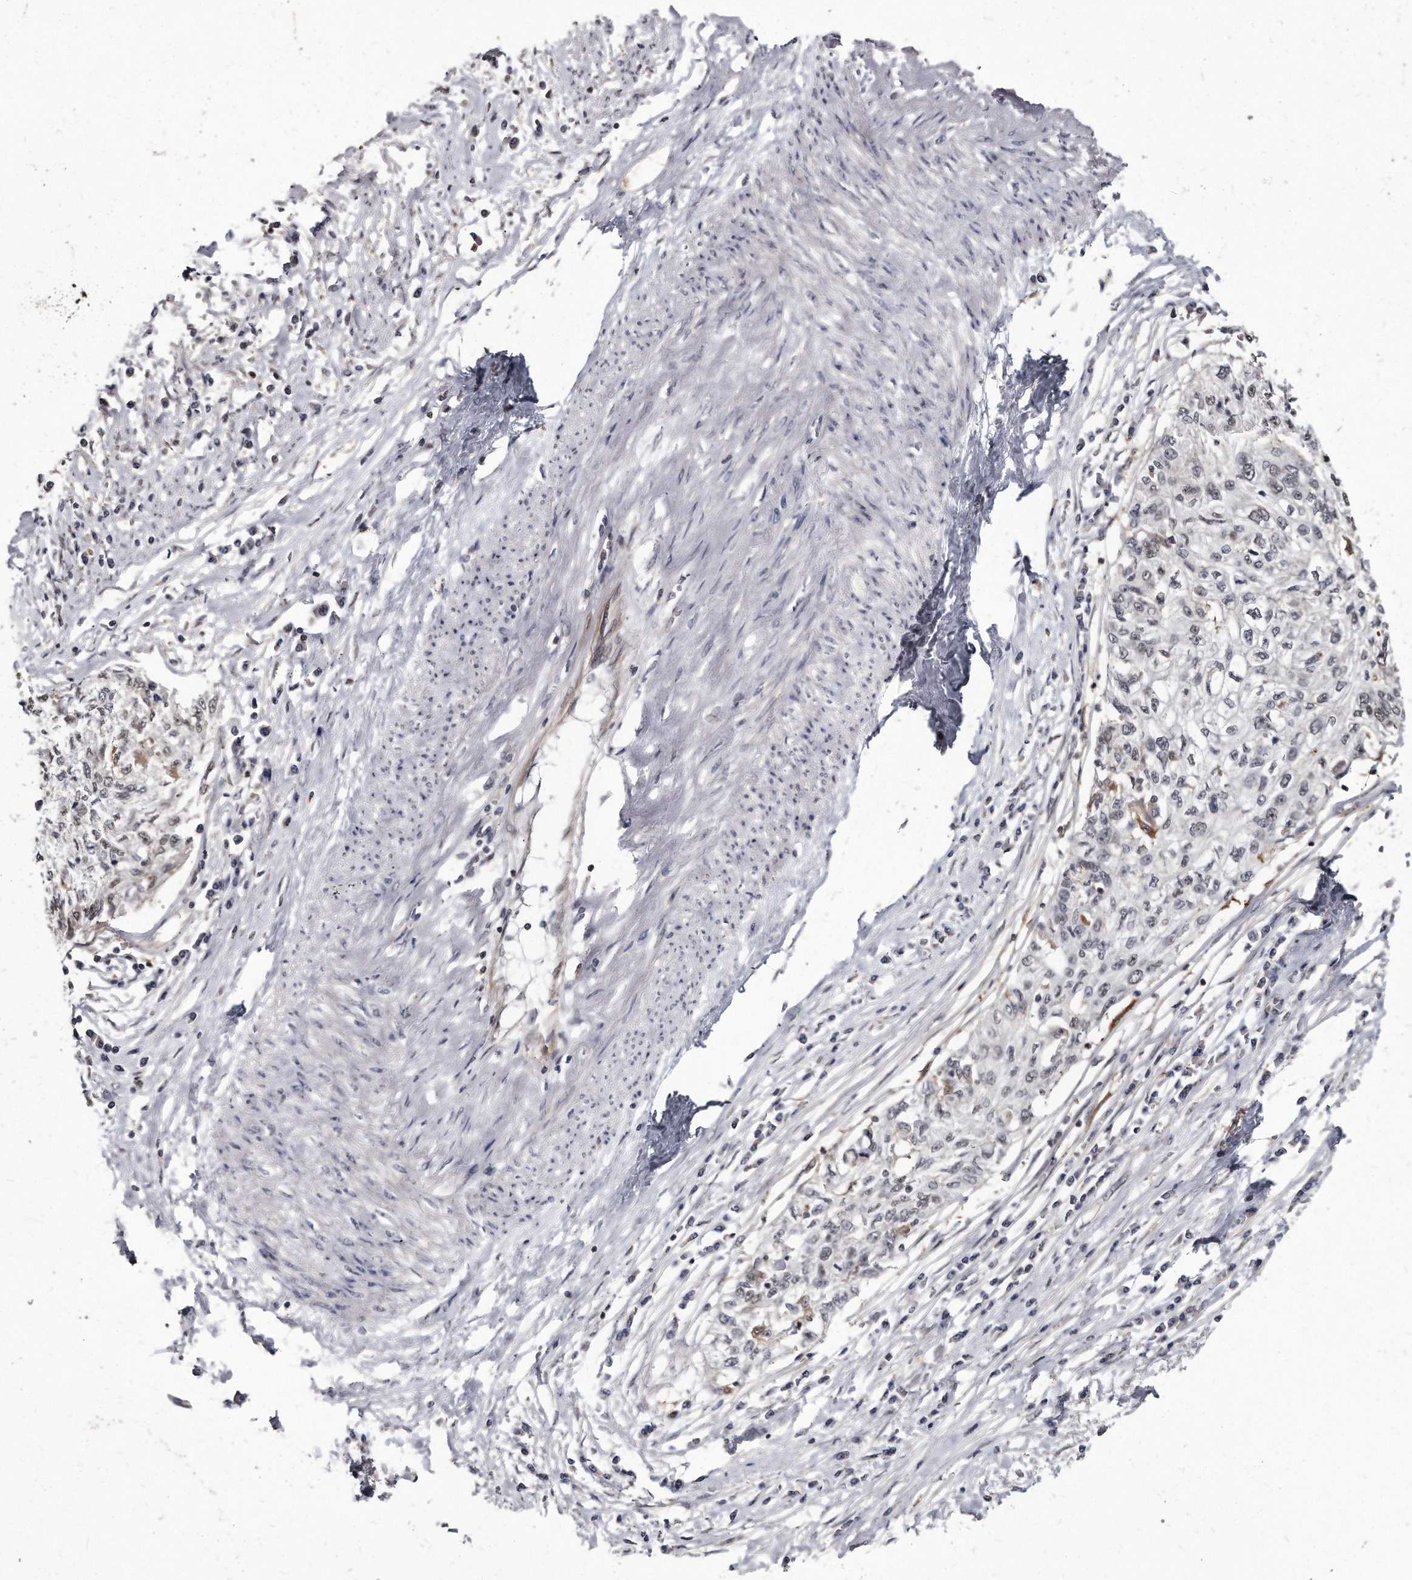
{"staining": {"intensity": "negative", "quantity": "none", "location": "none"}, "tissue": "cervical cancer", "cell_type": "Tumor cells", "image_type": "cancer", "snomed": [{"axis": "morphology", "description": "Squamous cell carcinoma, NOS"}, {"axis": "topography", "description": "Cervix"}], "caption": "Protein analysis of squamous cell carcinoma (cervical) demonstrates no significant expression in tumor cells. The staining was performed using DAB (3,3'-diaminobenzidine) to visualize the protein expression in brown, while the nuclei were stained in blue with hematoxylin (Magnification: 20x).", "gene": "KLHDC3", "patient": {"sex": "female", "age": 57}}